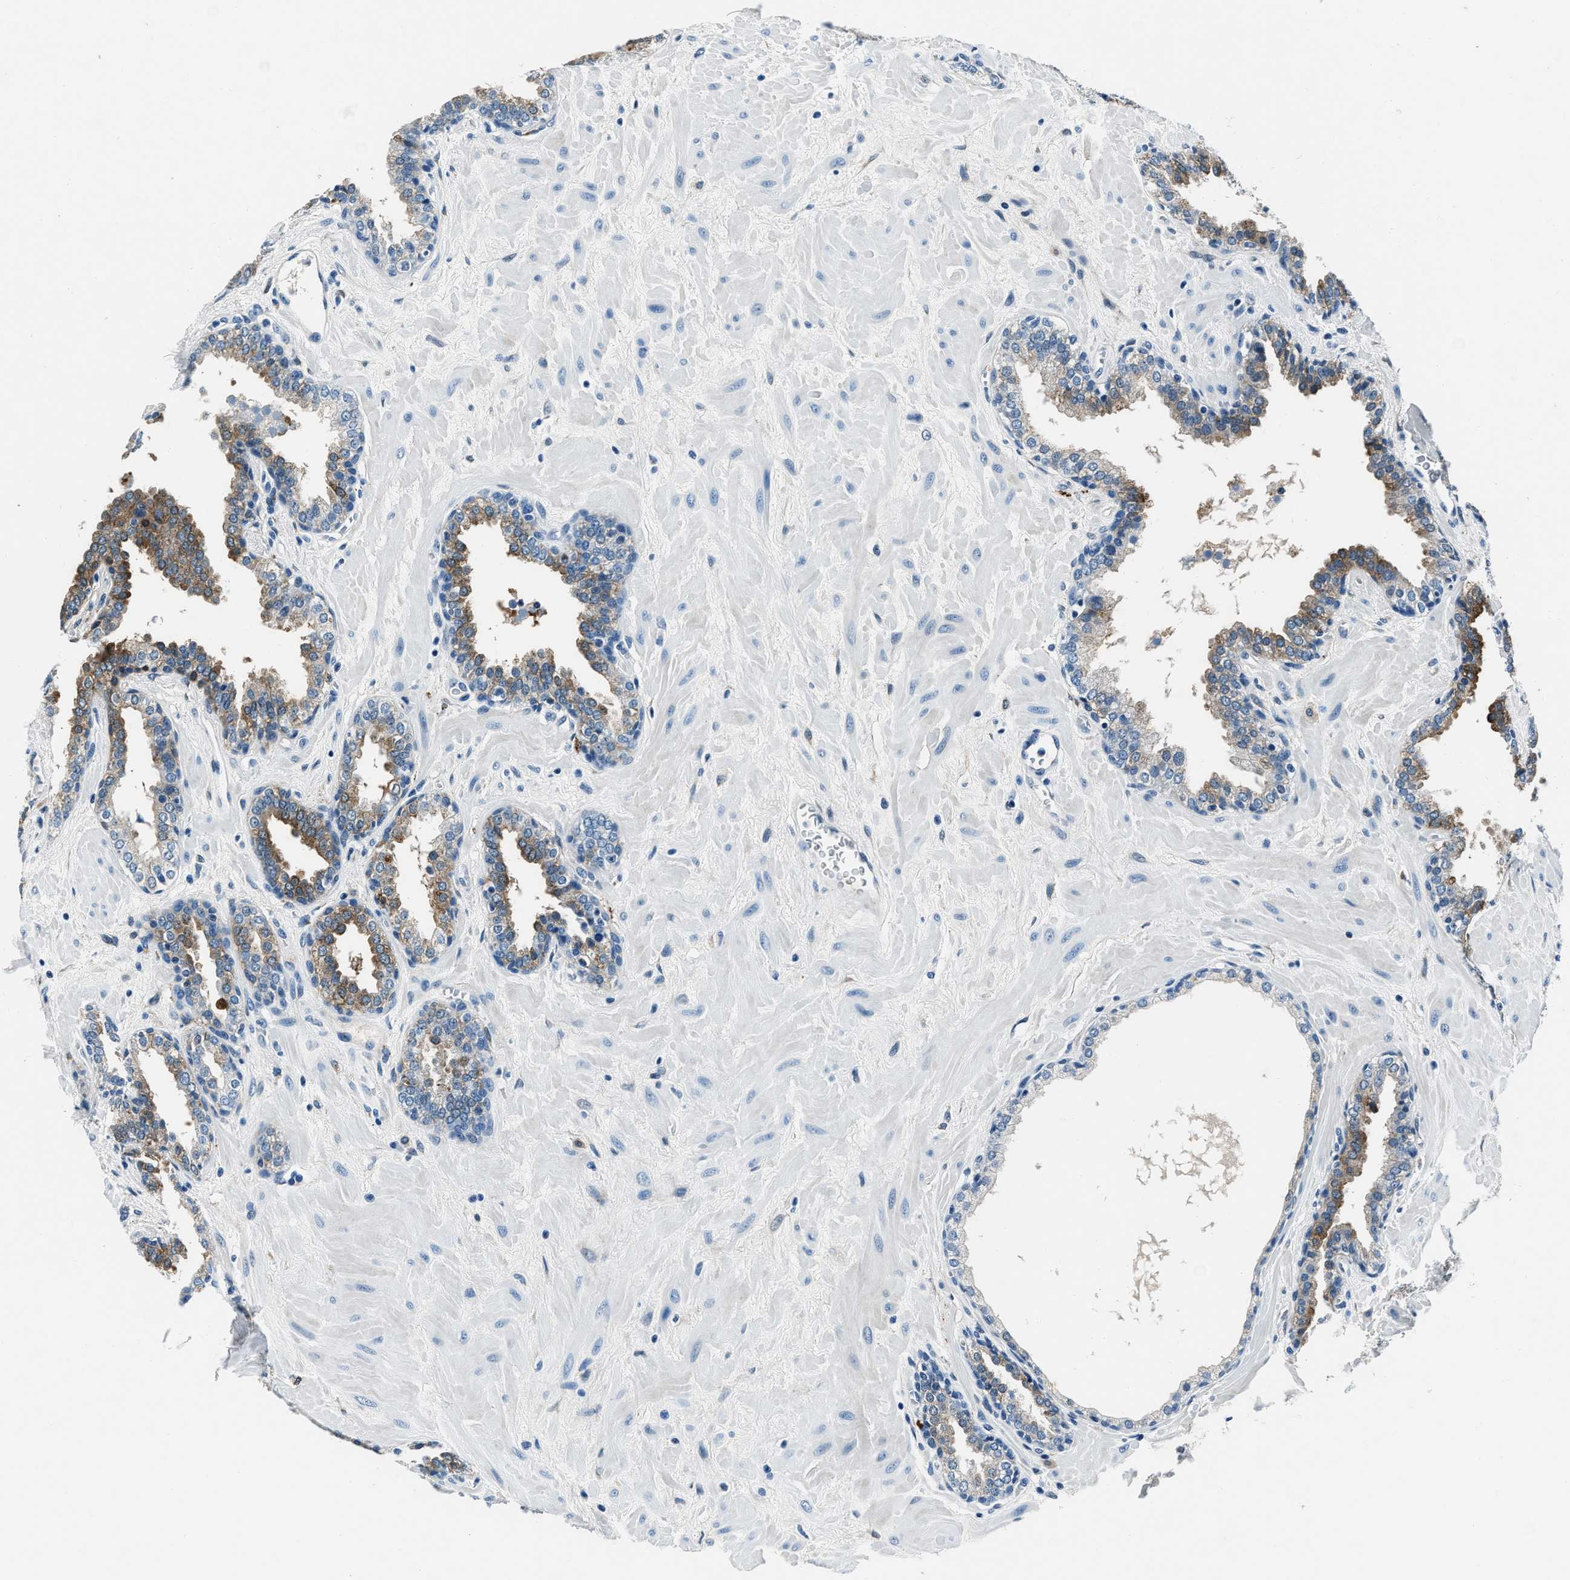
{"staining": {"intensity": "moderate", "quantity": "25%-75%", "location": "cytoplasmic/membranous"}, "tissue": "prostate", "cell_type": "Glandular cells", "image_type": "normal", "snomed": [{"axis": "morphology", "description": "Normal tissue, NOS"}, {"axis": "topography", "description": "Prostate"}], "caption": "DAB immunohistochemical staining of benign human prostate demonstrates moderate cytoplasmic/membranous protein positivity in approximately 25%-75% of glandular cells. The staining was performed using DAB (3,3'-diaminobenzidine), with brown indicating positive protein expression. Nuclei are stained blue with hematoxylin.", "gene": "PTPDC1", "patient": {"sex": "male", "age": 51}}